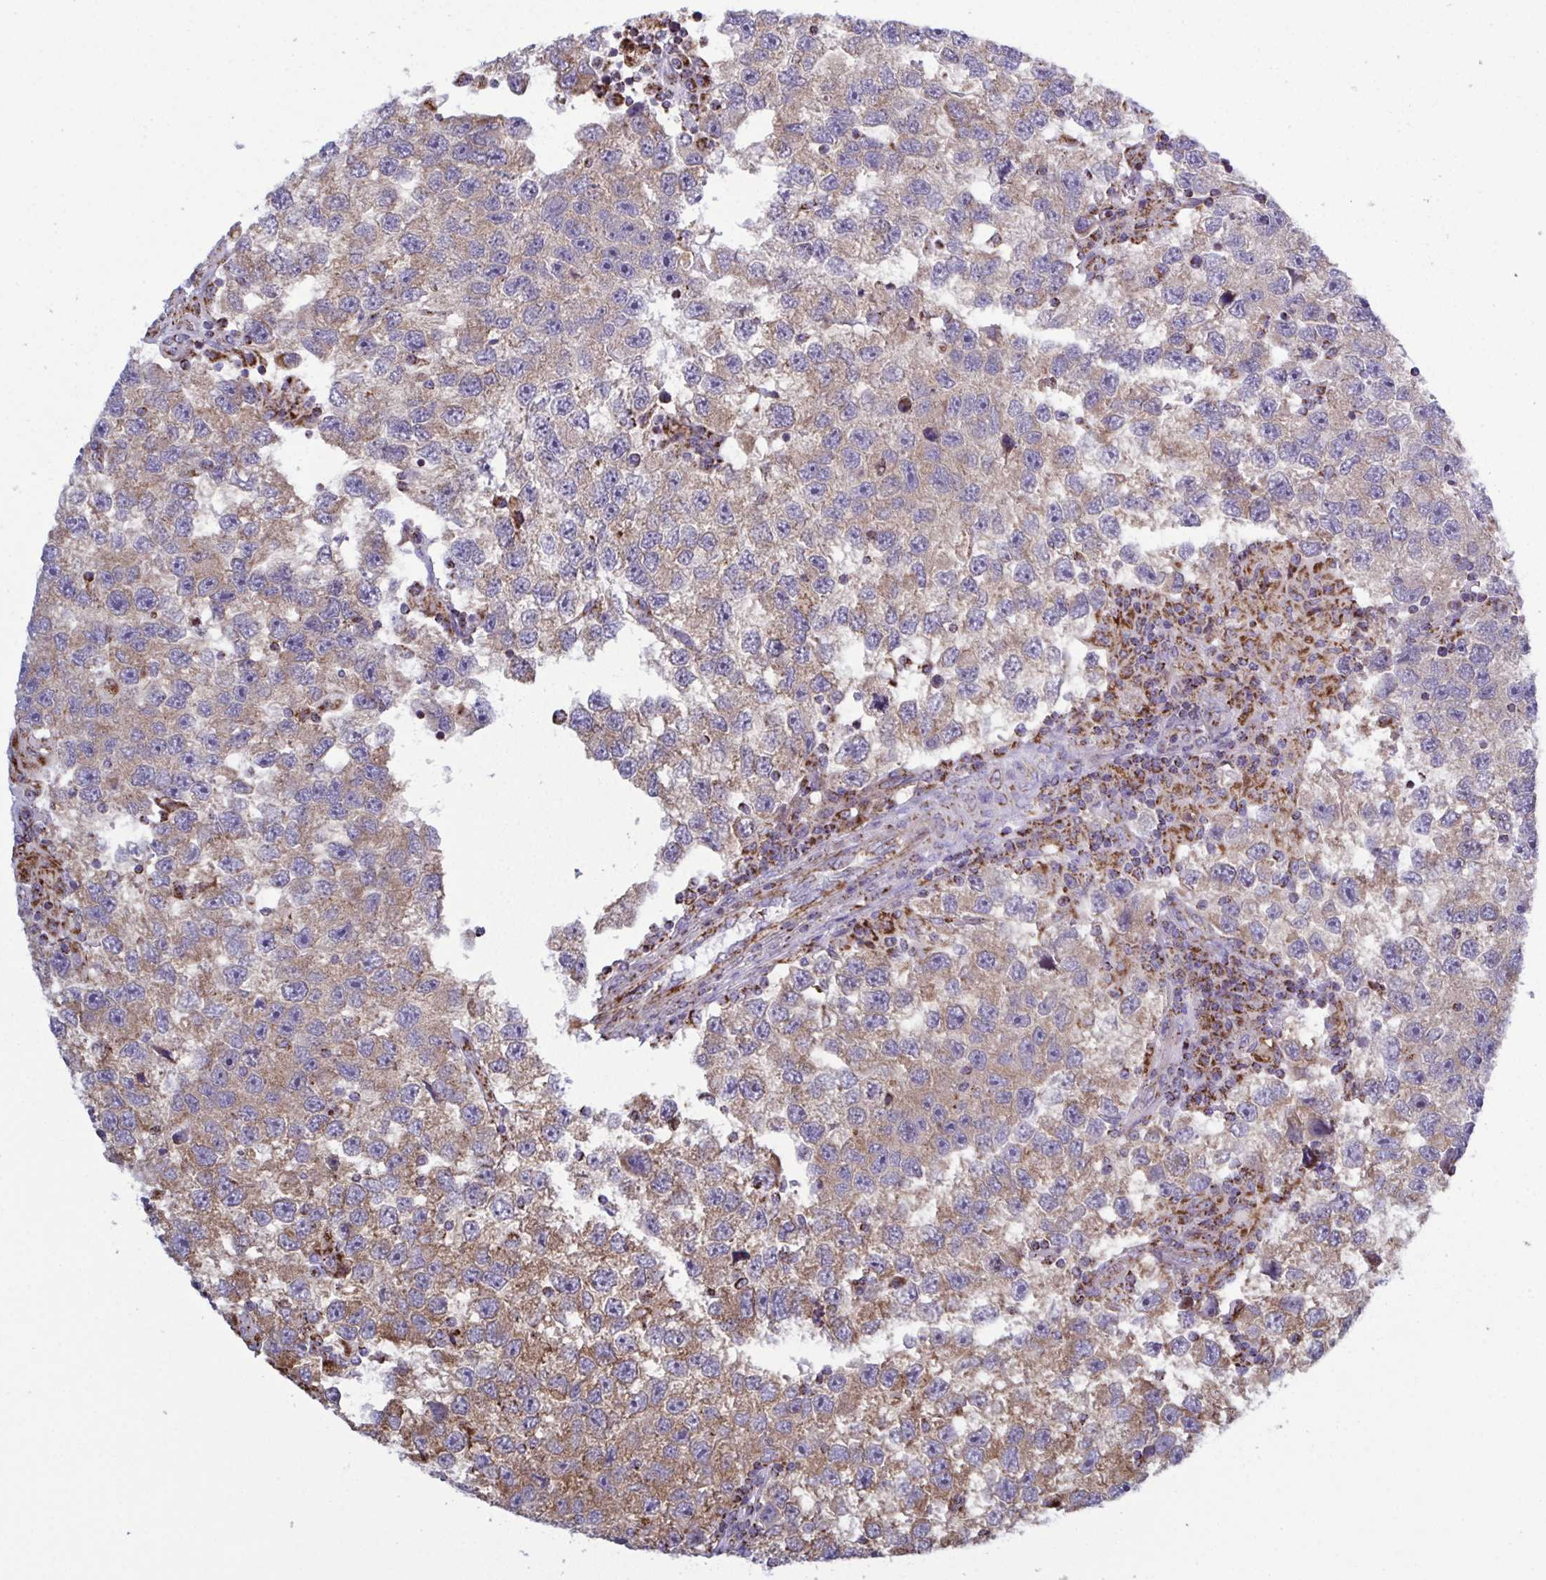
{"staining": {"intensity": "weak", "quantity": "25%-75%", "location": "cytoplasmic/membranous"}, "tissue": "testis cancer", "cell_type": "Tumor cells", "image_type": "cancer", "snomed": [{"axis": "morphology", "description": "Seminoma, NOS"}, {"axis": "topography", "description": "Testis"}], "caption": "Testis seminoma stained for a protein (brown) exhibits weak cytoplasmic/membranous positive staining in about 25%-75% of tumor cells.", "gene": "CSDE1", "patient": {"sex": "male", "age": 26}}